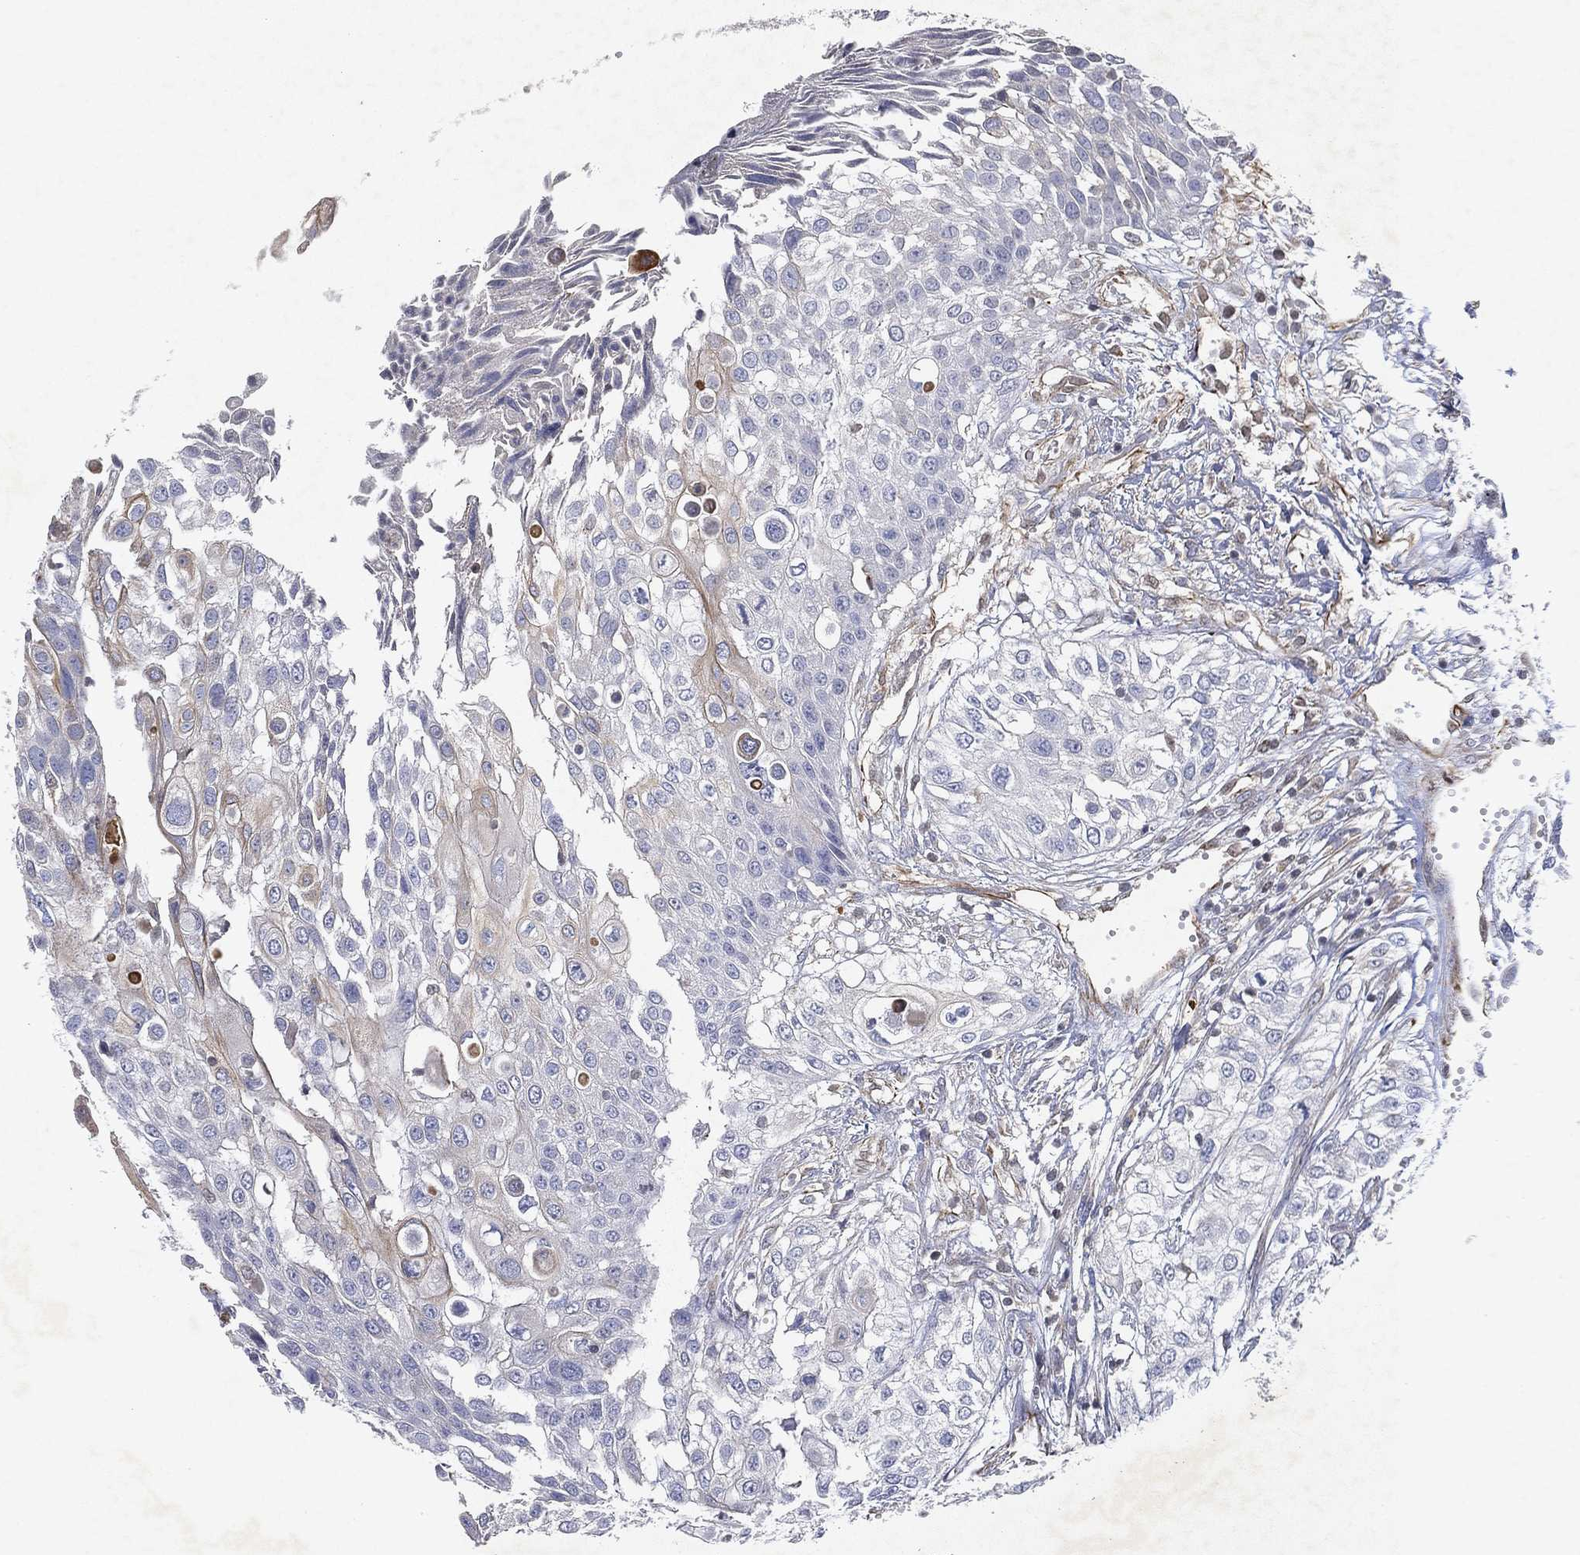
{"staining": {"intensity": "negative", "quantity": "none", "location": "none"}, "tissue": "urothelial cancer", "cell_type": "Tumor cells", "image_type": "cancer", "snomed": [{"axis": "morphology", "description": "Urothelial carcinoma, High grade"}, {"axis": "topography", "description": "Urinary bladder"}], "caption": "Urothelial cancer was stained to show a protein in brown. There is no significant expression in tumor cells.", "gene": "FLI1", "patient": {"sex": "female", "age": 79}}